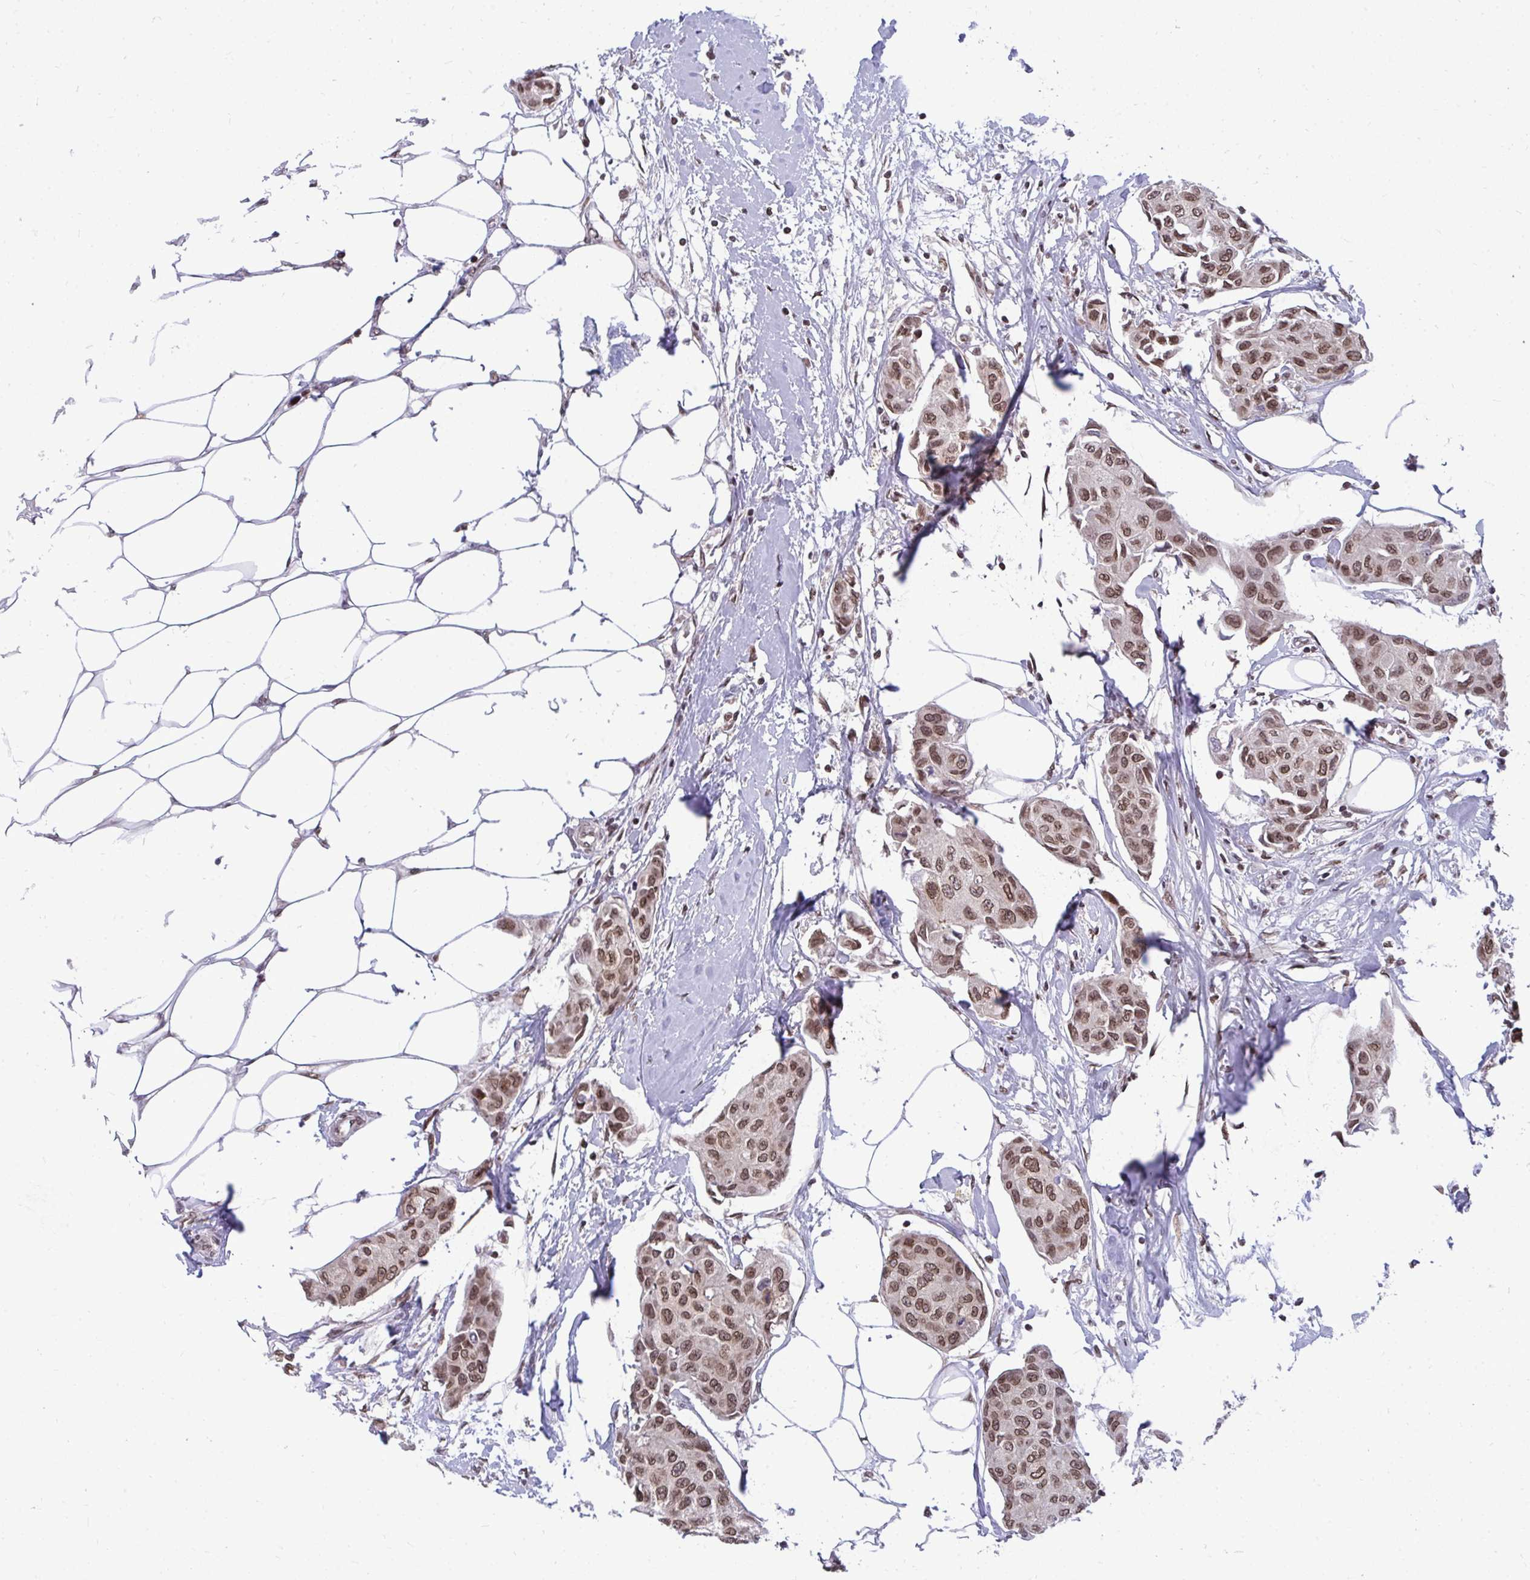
{"staining": {"intensity": "moderate", "quantity": ">75%", "location": "nuclear"}, "tissue": "breast cancer", "cell_type": "Tumor cells", "image_type": "cancer", "snomed": [{"axis": "morphology", "description": "Duct carcinoma"}, {"axis": "topography", "description": "Breast"}, {"axis": "topography", "description": "Lymph node"}], "caption": "This micrograph demonstrates IHC staining of human intraductal carcinoma (breast), with medium moderate nuclear expression in about >75% of tumor cells.", "gene": "JPT1", "patient": {"sex": "female", "age": 80}}